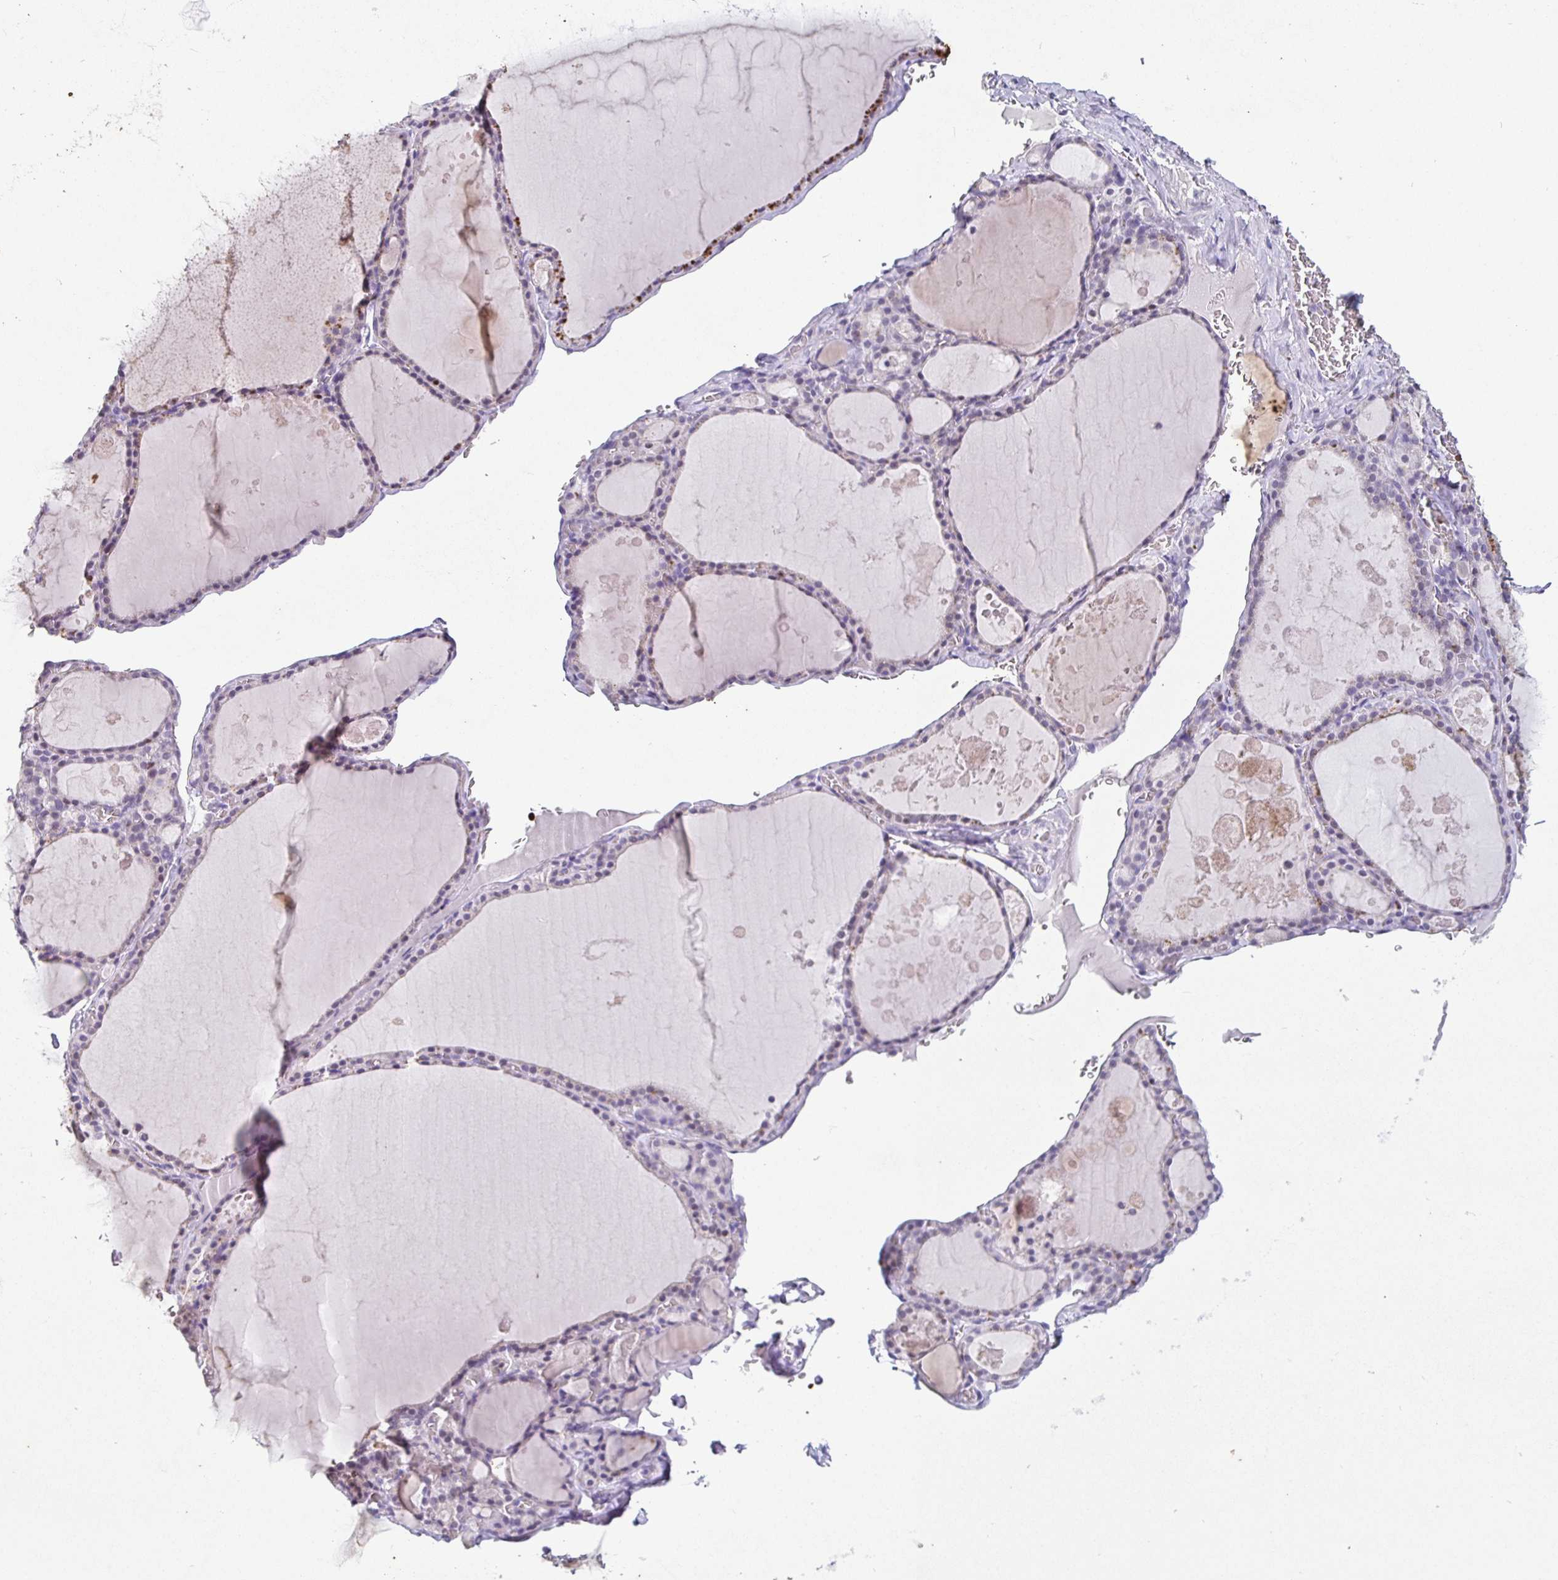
{"staining": {"intensity": "moderate", "quantity": "<25%", "location": "cytoplasmic/membranous"}, "tissue": "thyroid gland", "cell_type": "Glandular cells", "image_type": "normal", "snomed": [{"axis": "morphology", "description": "Normal tissue, NOS"}, {"axis": "topography", "description": "Thyroid gland"}], "caption": "Thyroid gland stained with DAB (3,3'-diaminobenzidine) IHC exhibits low levels of moderate cytoplasmic/membranous expression in approximately <25% of glandular cells.", "gene": "SATB1", "patient": {"sex": "male", "age": 56}}